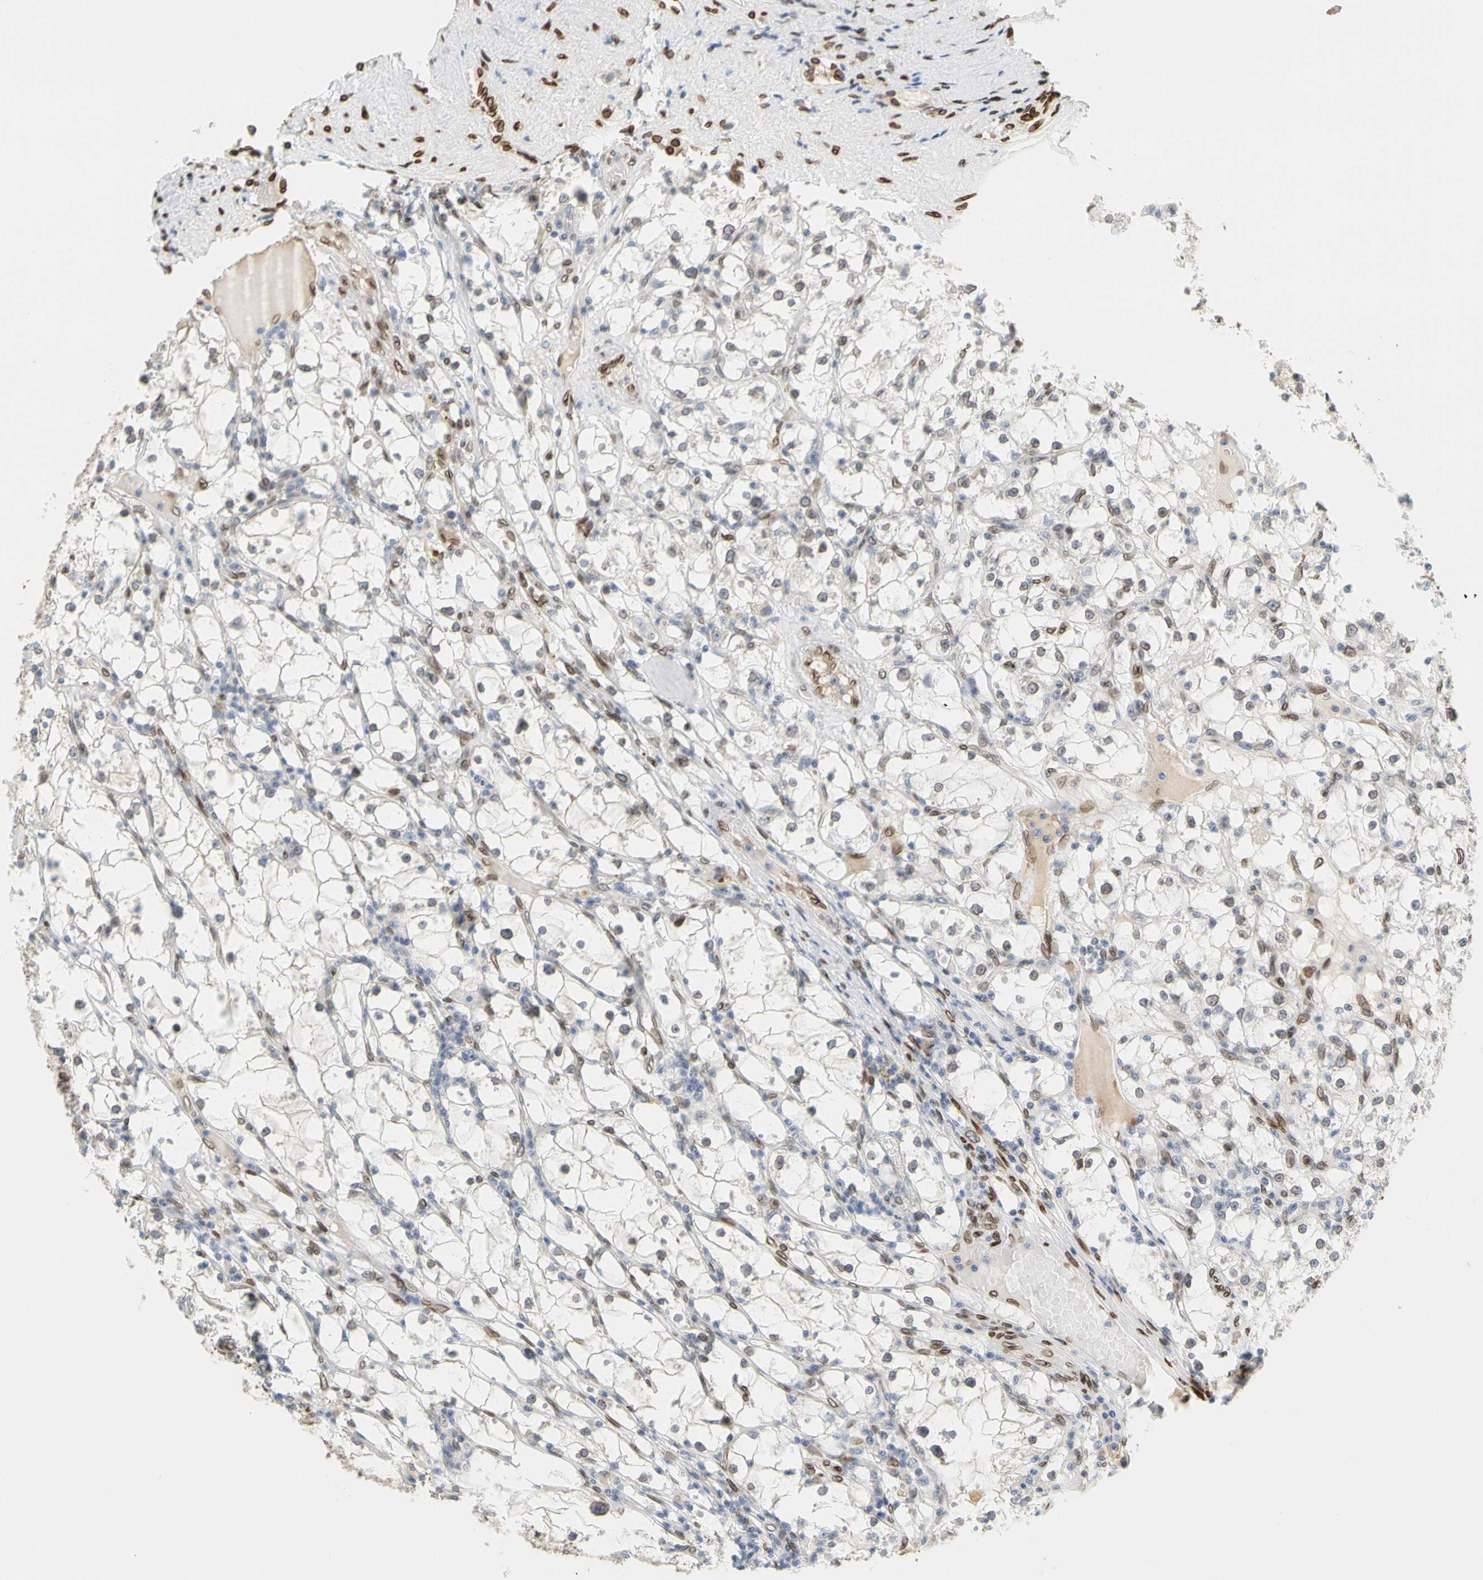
{"staining": {"intensity": "moderate", "quantity": "25%-75%", "location": "cytoplasmic/membranous,nuclear"}, "tissue": "renal cancer", "cell_type": "Tumor cells", "image_type": "cancer", "snomed": [{"axis": "morphology", "description": "Adenocarcinoma, NOS"}, {"axis": "topography", "description": "Kidney"}], "caption": "Immunohistochemistry (IHC) image of human renal cancer (adenocarcinoma) stained for a protein (brown), which displays medium levels of moderate cytoplasmic/membranous and nuclear staining in about 25%-75% of tumor cells.", "gene": "SUN1", "patient": {"sex": "male", "age": 56}}